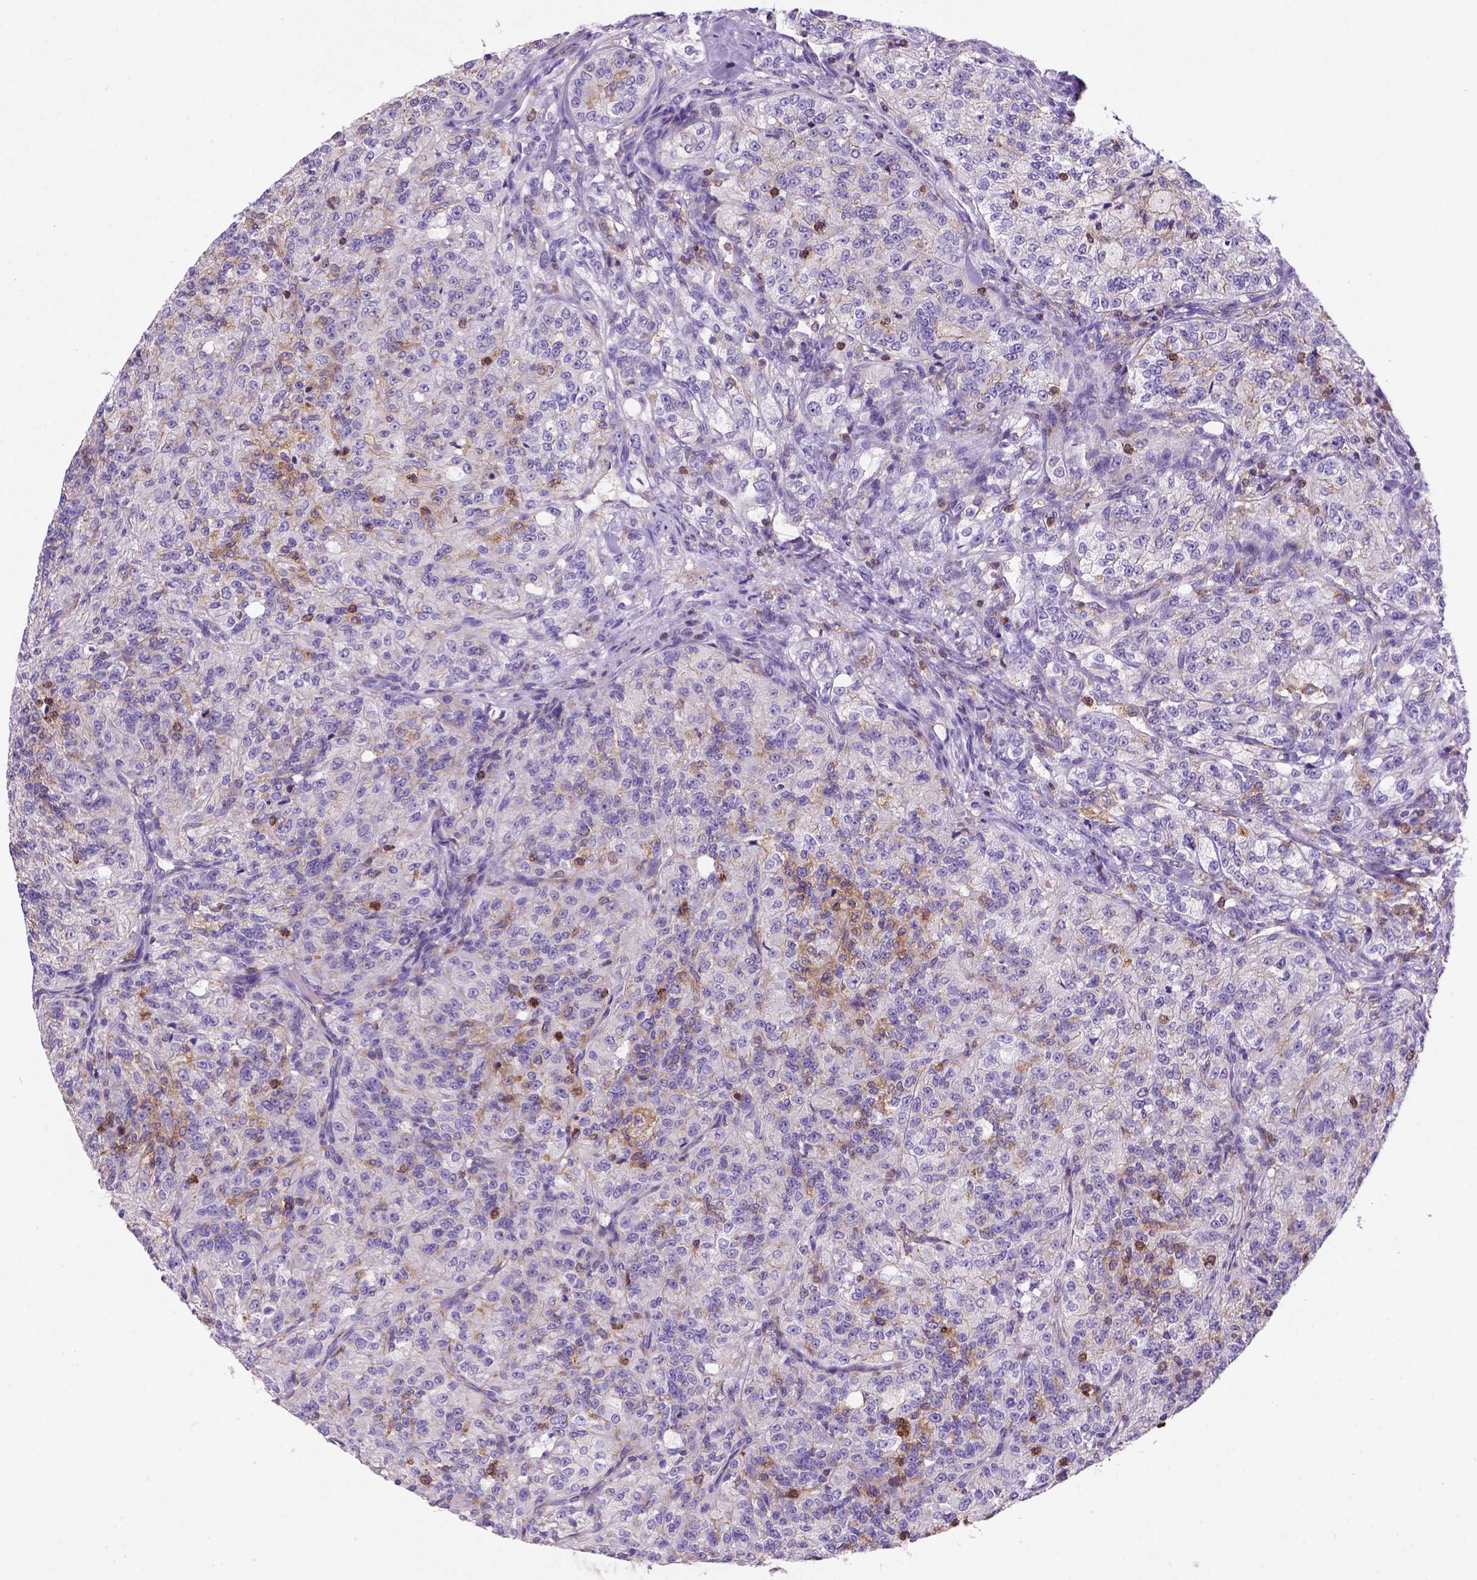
{"staining": {"intensity": "negative", "quantity": "none", "location": "none"}, "tissue": "renal cancer", "cell_type": "Tumor cells", "image_type": "cancer", "snomed": [{"axis": "morphology", "description": "Adenocarcinoma, NOS"}, {"axis": "topography", "description": "Kidney"}], "caption": "This image is of renal cancer stained with immunohistochemistry to label a protein in brown with the nuclei are counter-stained blue. There is no staining in tumor cells.", "gene": "INPP5D", "patient": {"sex": "female", "age": 63}}